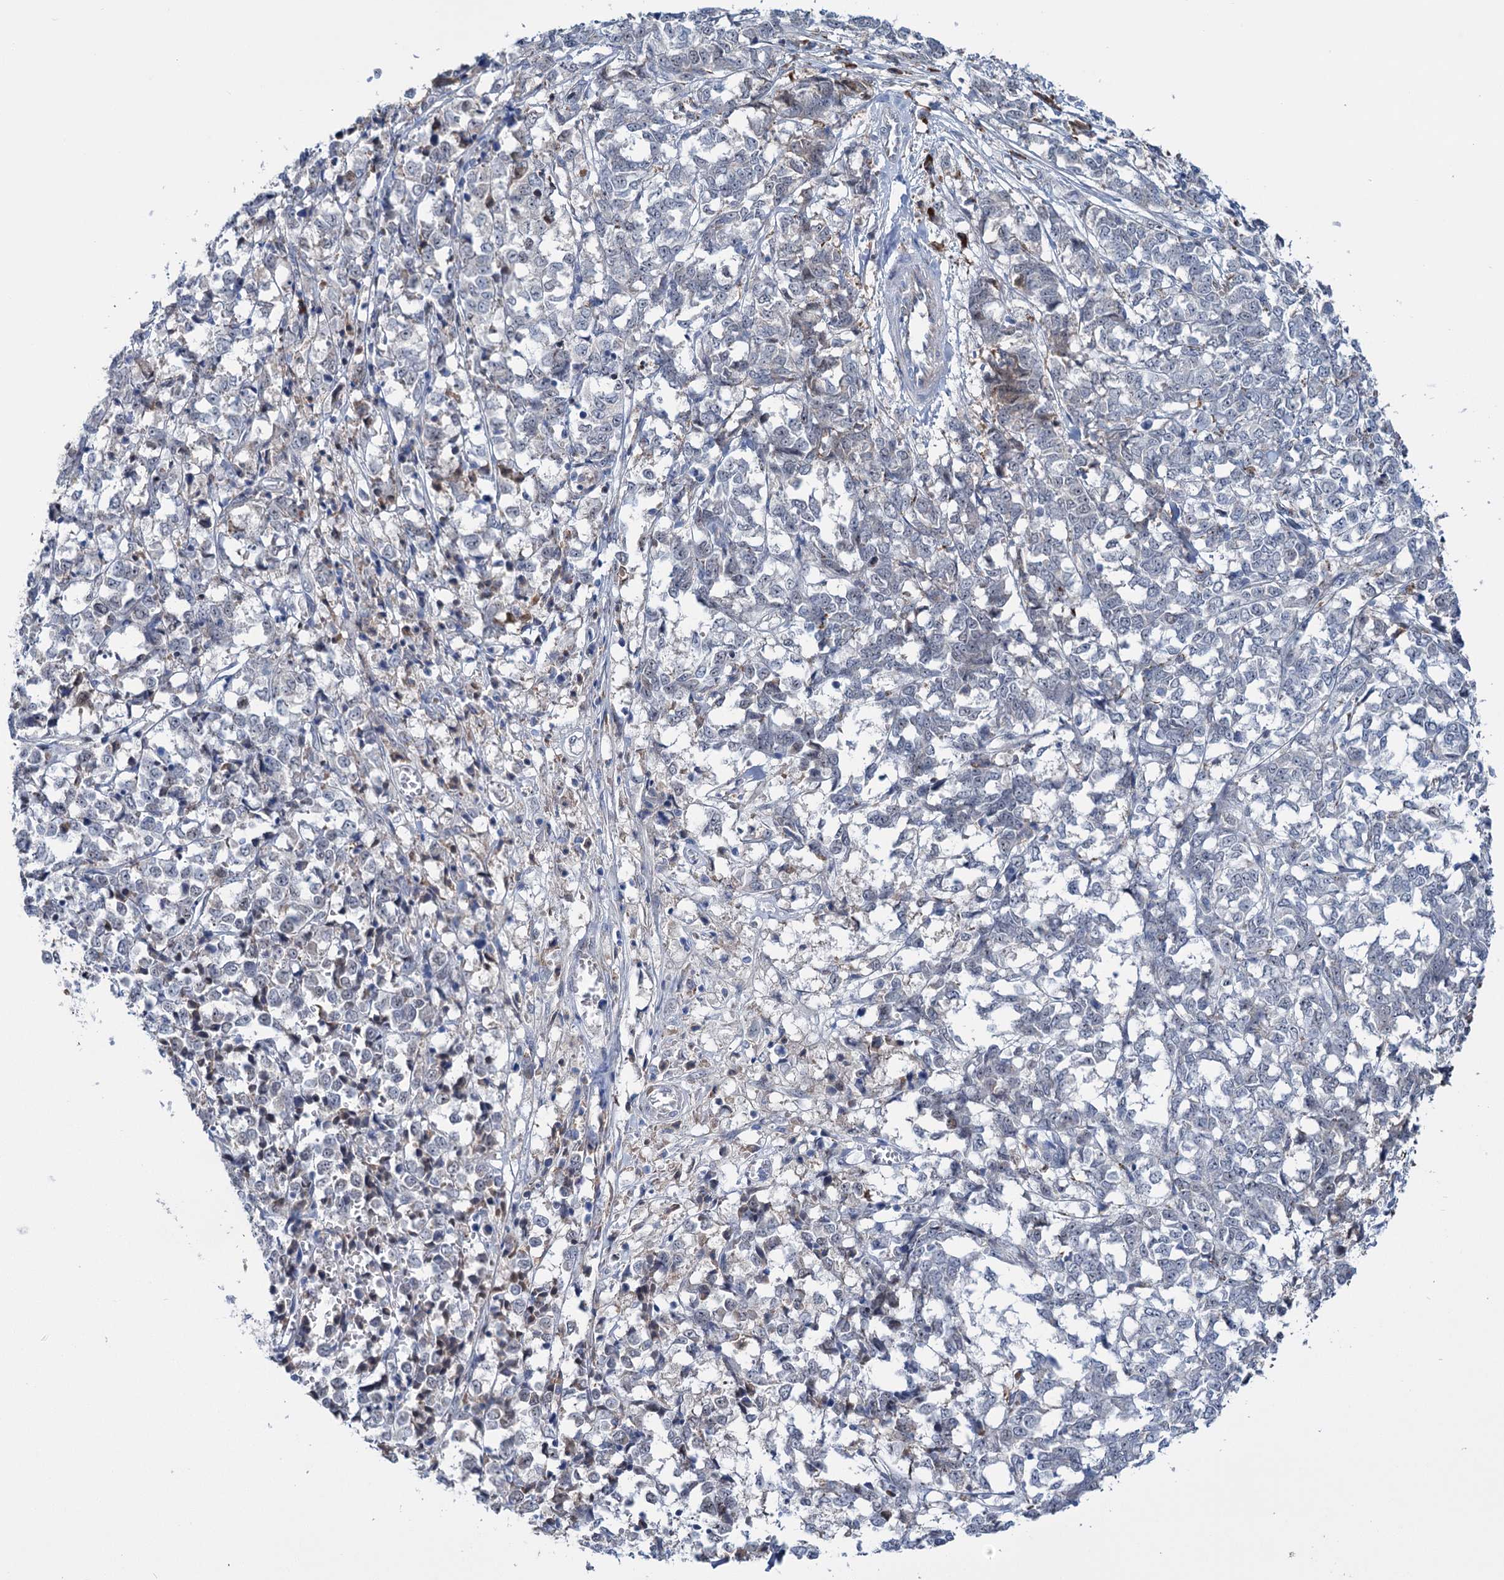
{"staining": {"intensity": "negative", "quantity": "none", "location": "none"}, "tissue": "melanoma", "cell_type": "Tumor cells", "image_type": "cancer", "snomed": [{"axis": "morphology", "description": "Malignant melanoma, NOS"}, {"axis": "topography", "description": "Skin"}], "caption": "Tumor cells show no significant protein positivity in malignant melanoma.", "gene": "LPIN1", "patient": {"sex": "female", "age": 72}}